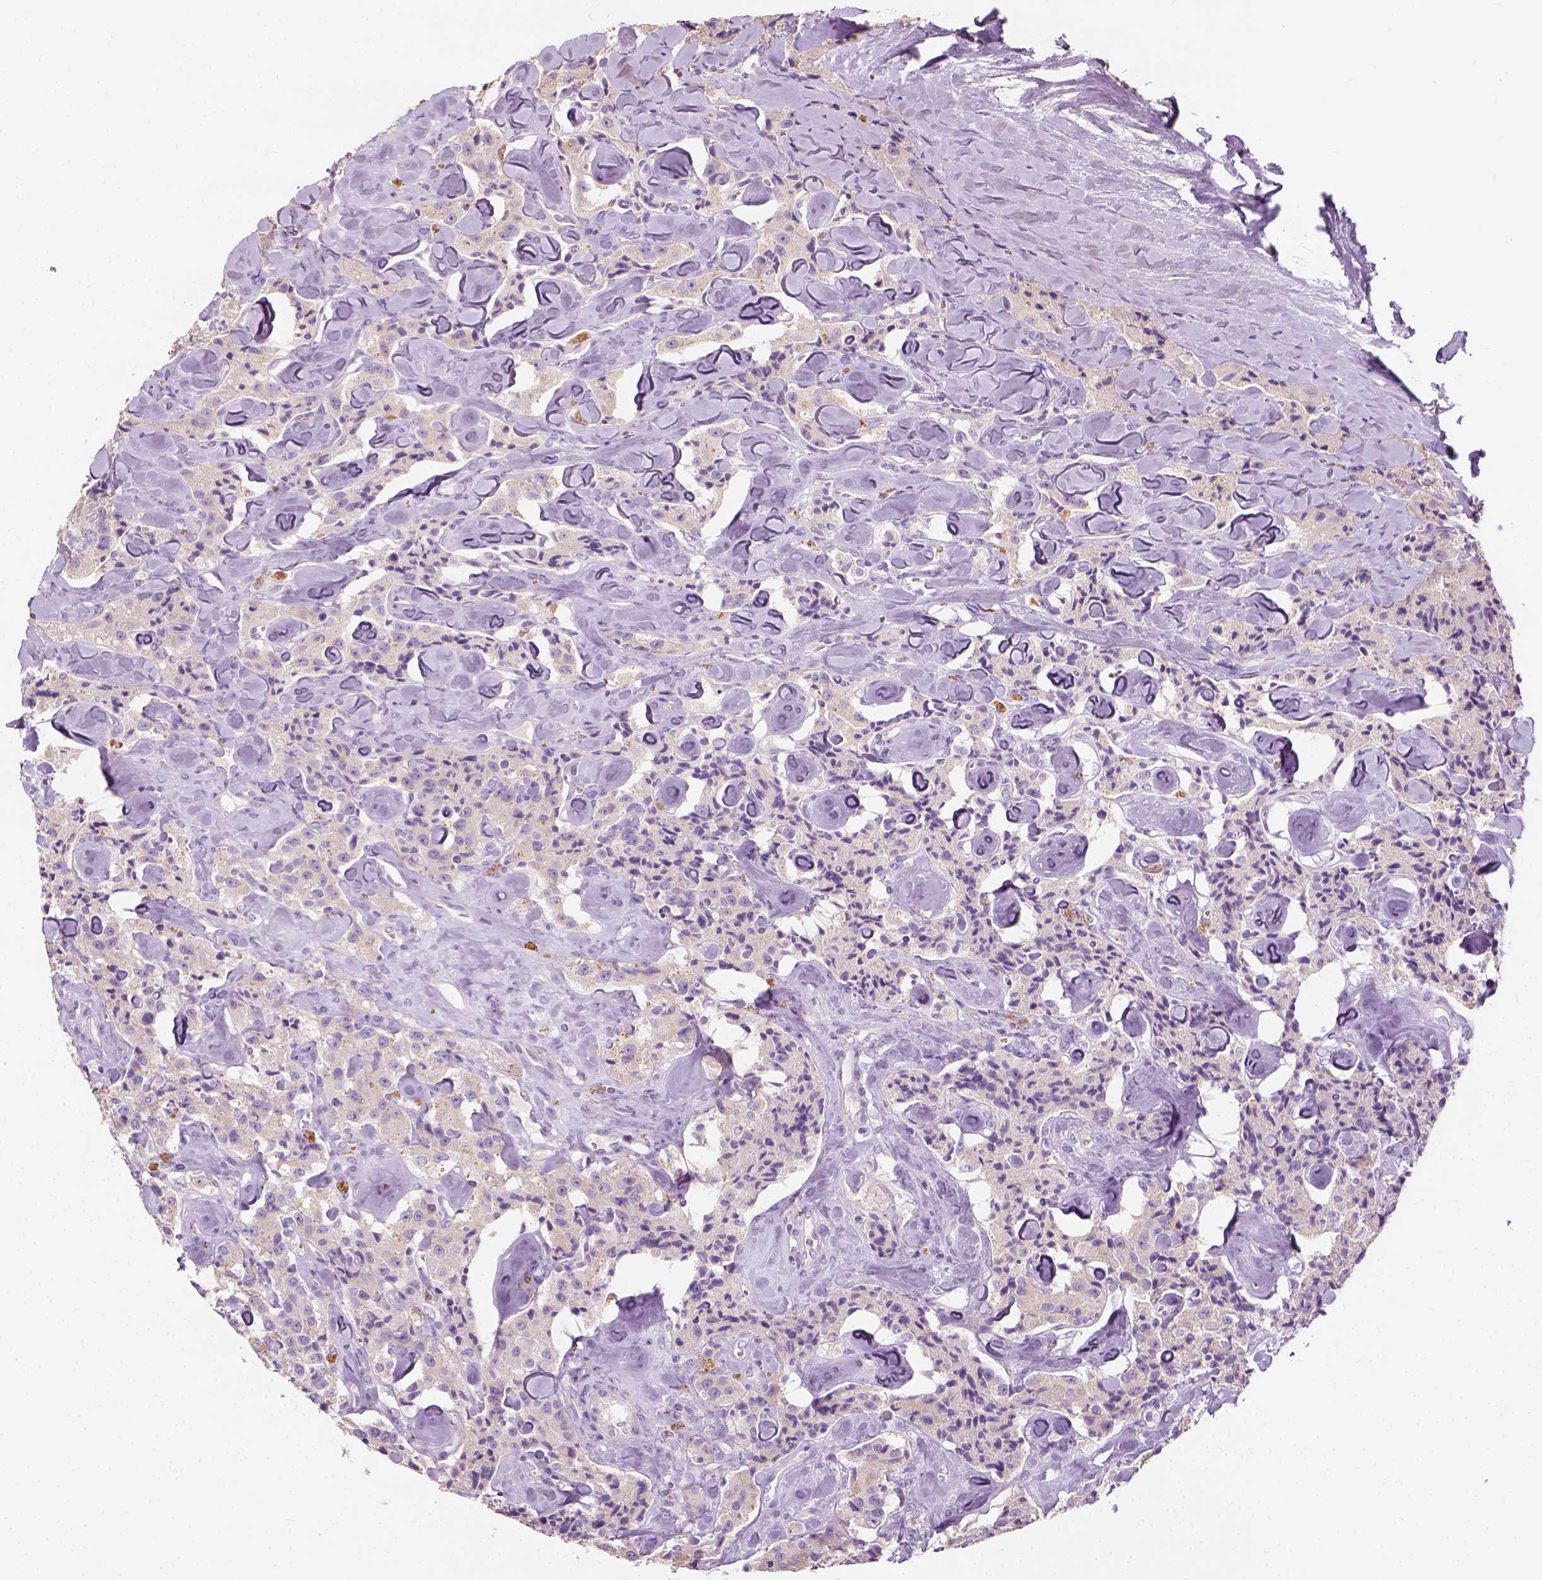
{"staining": {"intensity": "negative", "quantity": "none", "location": "none"}, "tissue": "carcinoid", "cell_type": "Tumor cells", "image_type": "cancer", "snomed": [{"axis": "morphology", "description": "Carcinoid, malignant, NOS"}, {"axis": "topography", "description": "Pancreas"}], "caption": "Image shows no protein expression in tumor cells of malignant carcinoid tissue. The staining was performed using DAB (3,3'-diaminobenzidine) to visualize the protein expression in brown, while the nuclei were stained in blue with hematoxylin (Magnification: 20x).", "gene": "DHCR24", "patient": {"sex": "male", "age": 41}}